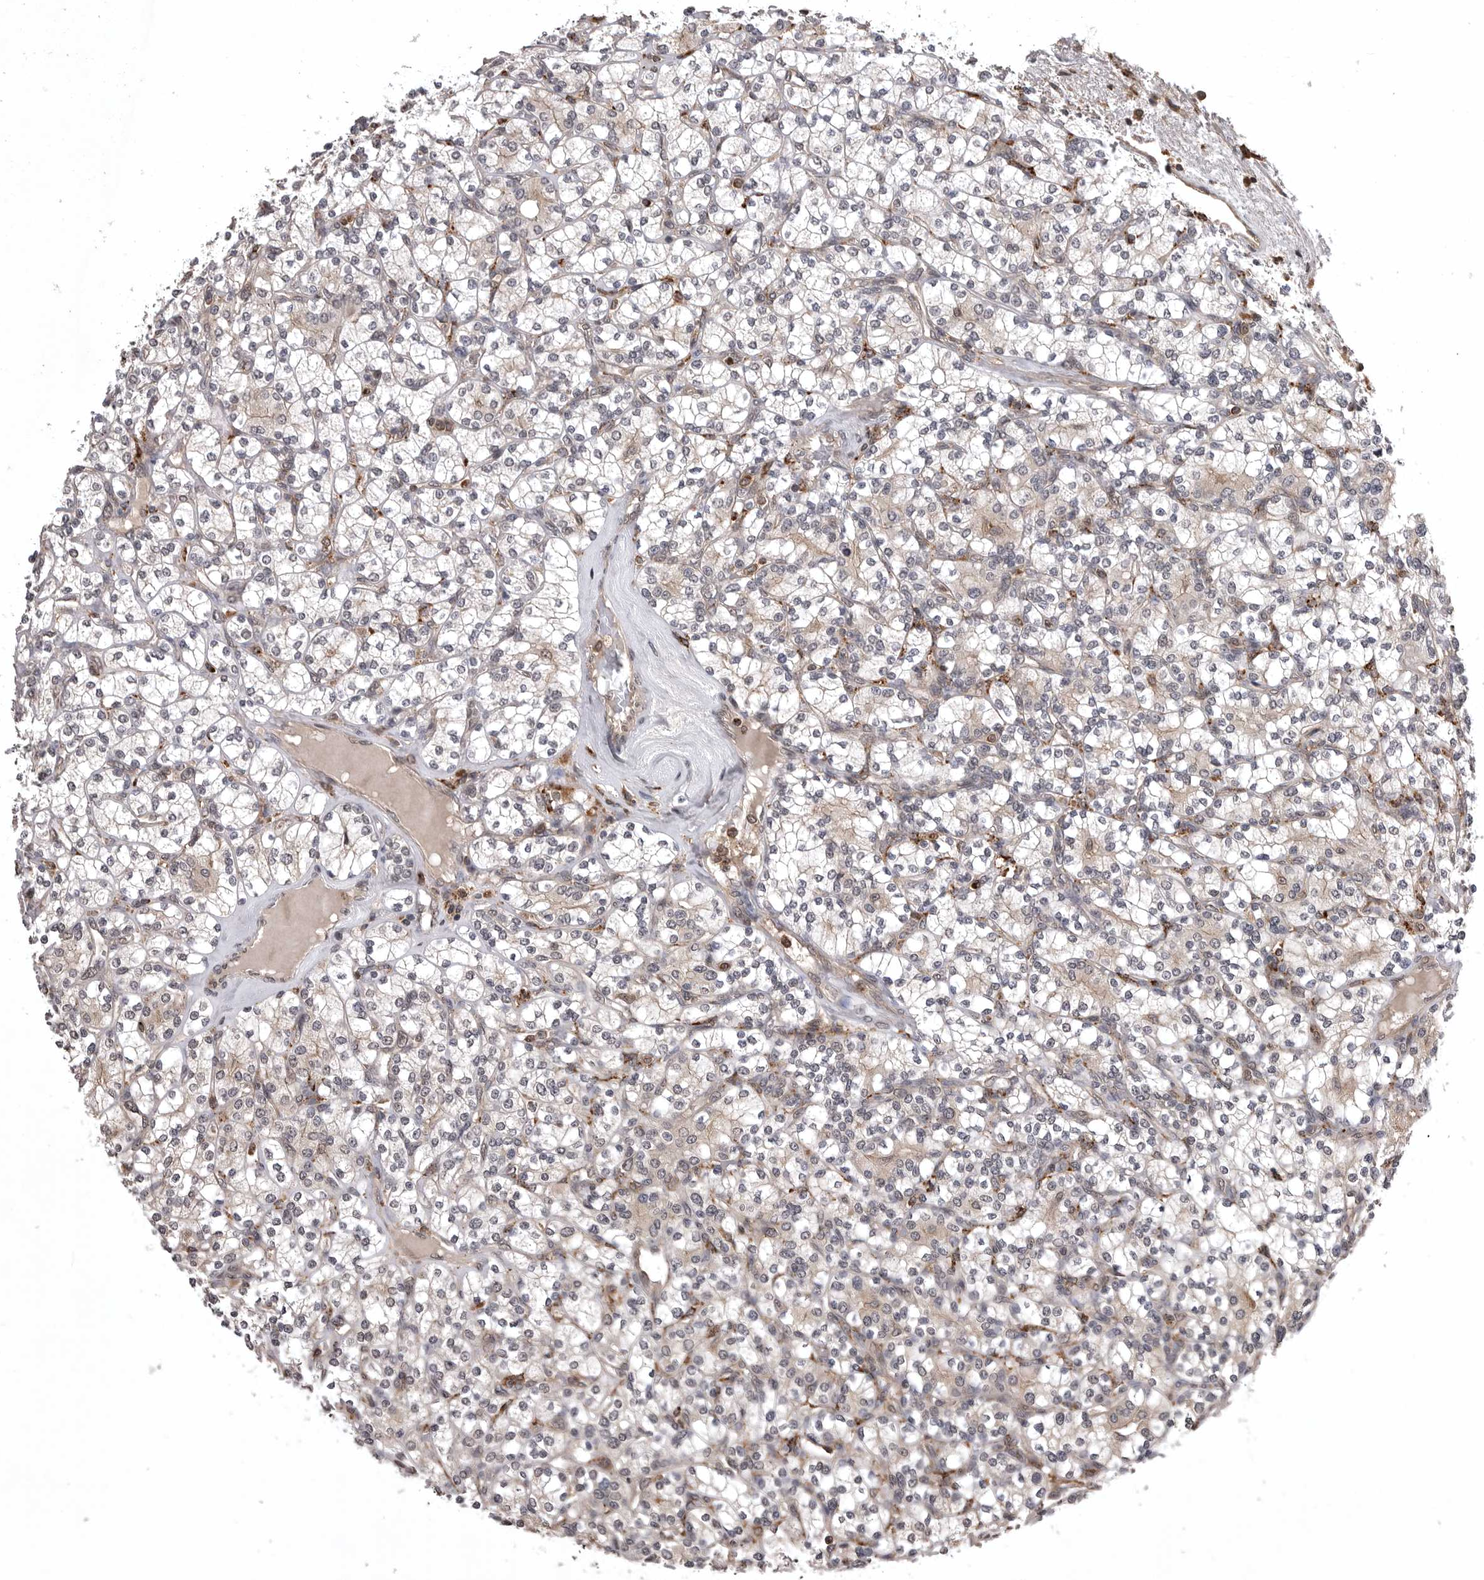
{"staining": {"intensity": "negative", "quantity": "none", "location": "none"}, "tissue": "renal cancer", "cell_type": "Tumor cells", "image_type": "cancer", "snomed": [{"axis": "morphology", "description": "Adenocarcinoma, NOS"}, {"axis": "topography", "description": "Kidney"}], "caption": "IHC micrograph of neoplastic tissue: renal cancer (adenocarcinoma) stained with DAB (3,3'-diaminobenzidine) shows no significant protein positivity in tumor cells.", "gene": "AOAH", "patient": {"sex": "male", "age": 77}}